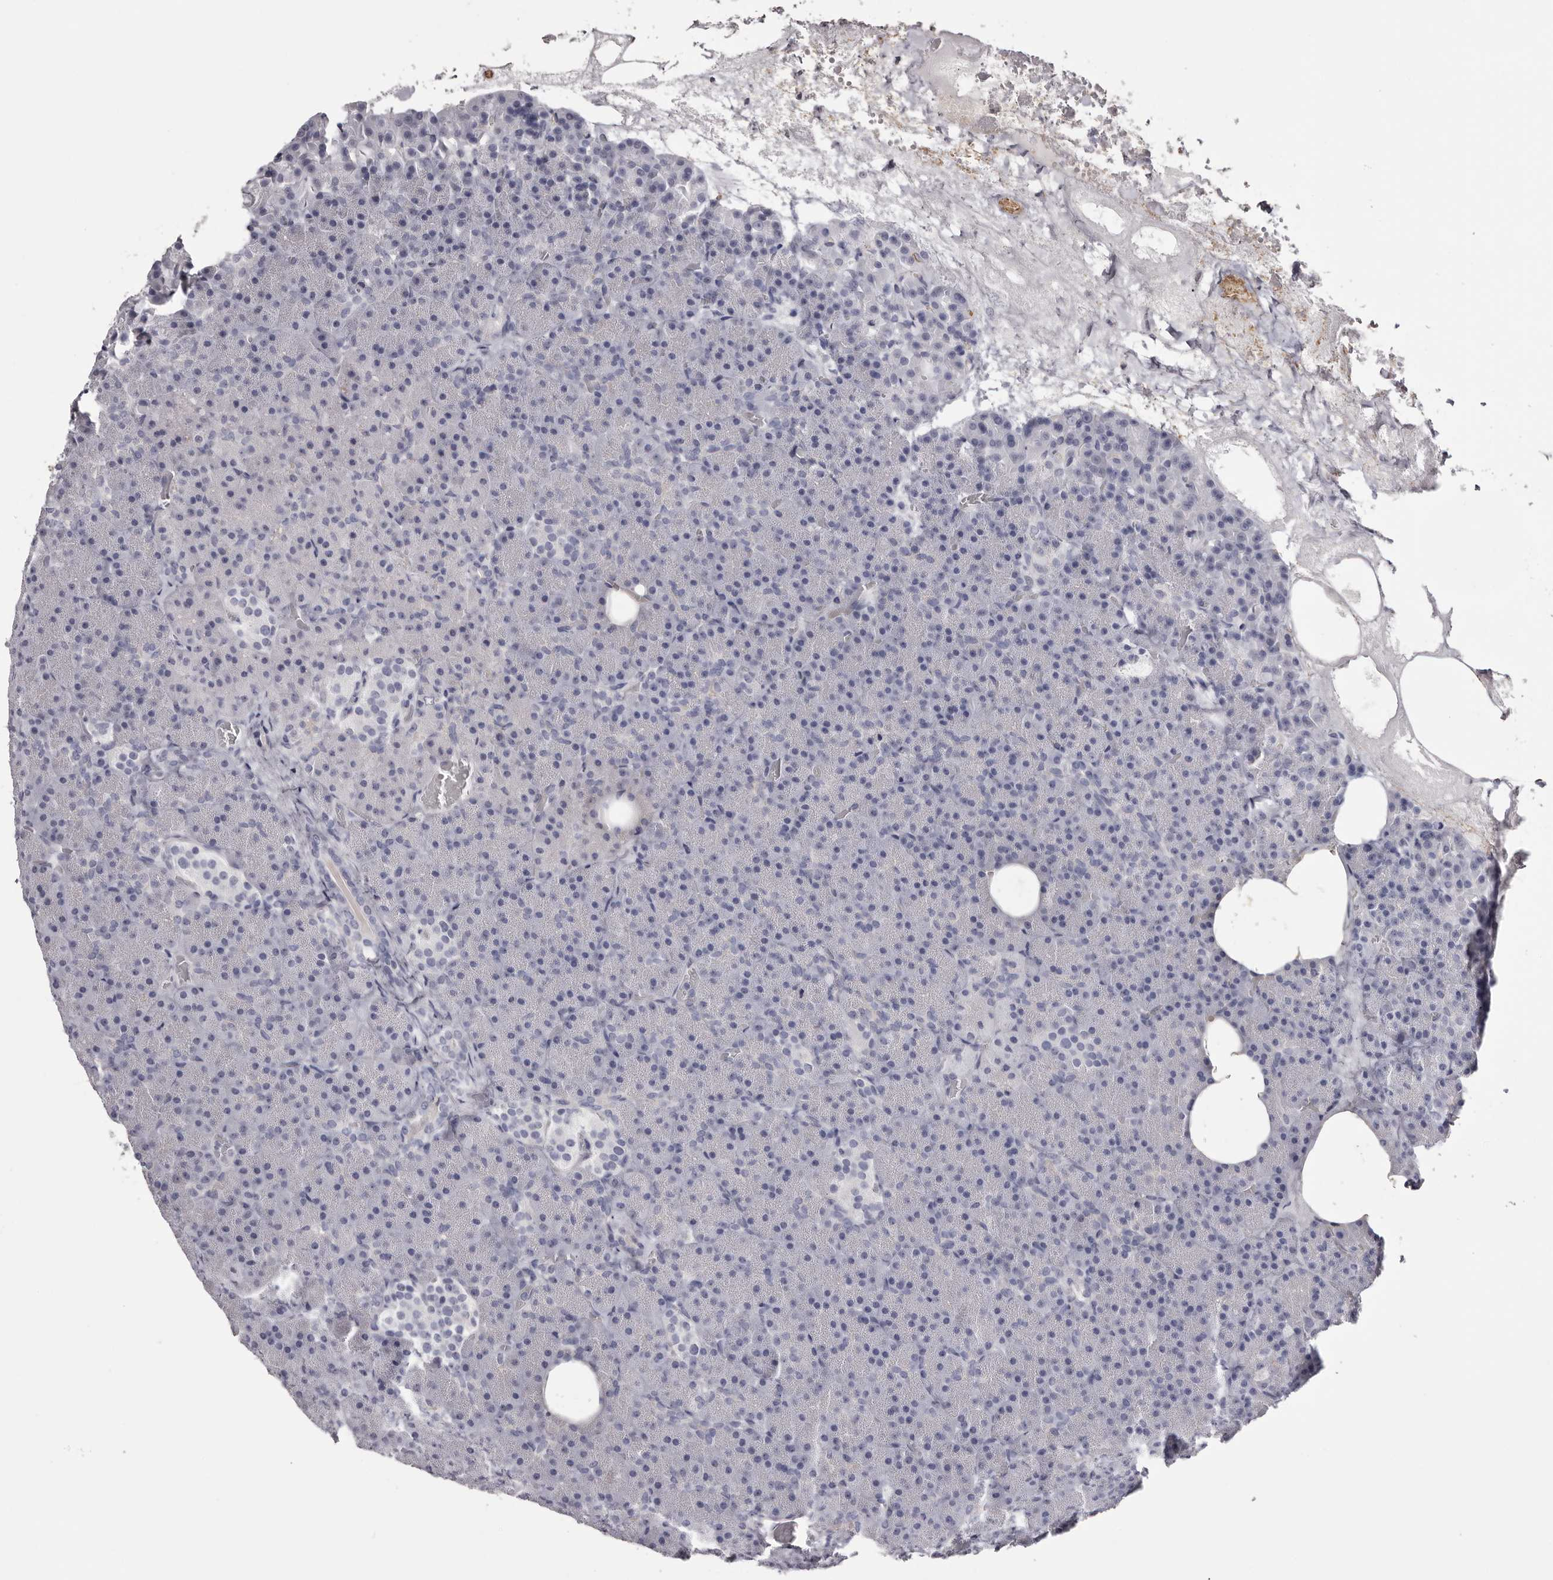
{"staining": {"intensity": "negative", "quantity": "none", "location": "none"}, "tissue": "pancreas", "cell_type": "Exocrine glandular cells", "image_type": "normal", "snomed": [{"axis": "morphology", "description": "Normal tissue, NOS"}, {"axis": "morphology", "description": "Carcinoid, malignant, NOS"}, {"axis": "topography", "description": "Pancreas"}], "caption": "This is an immunohistochemistry micrograph of normal pancreas. There is no expression in exocrine glandular cells.", "gene": "CA6", "patient": {"sex": "female", "age": 35}}